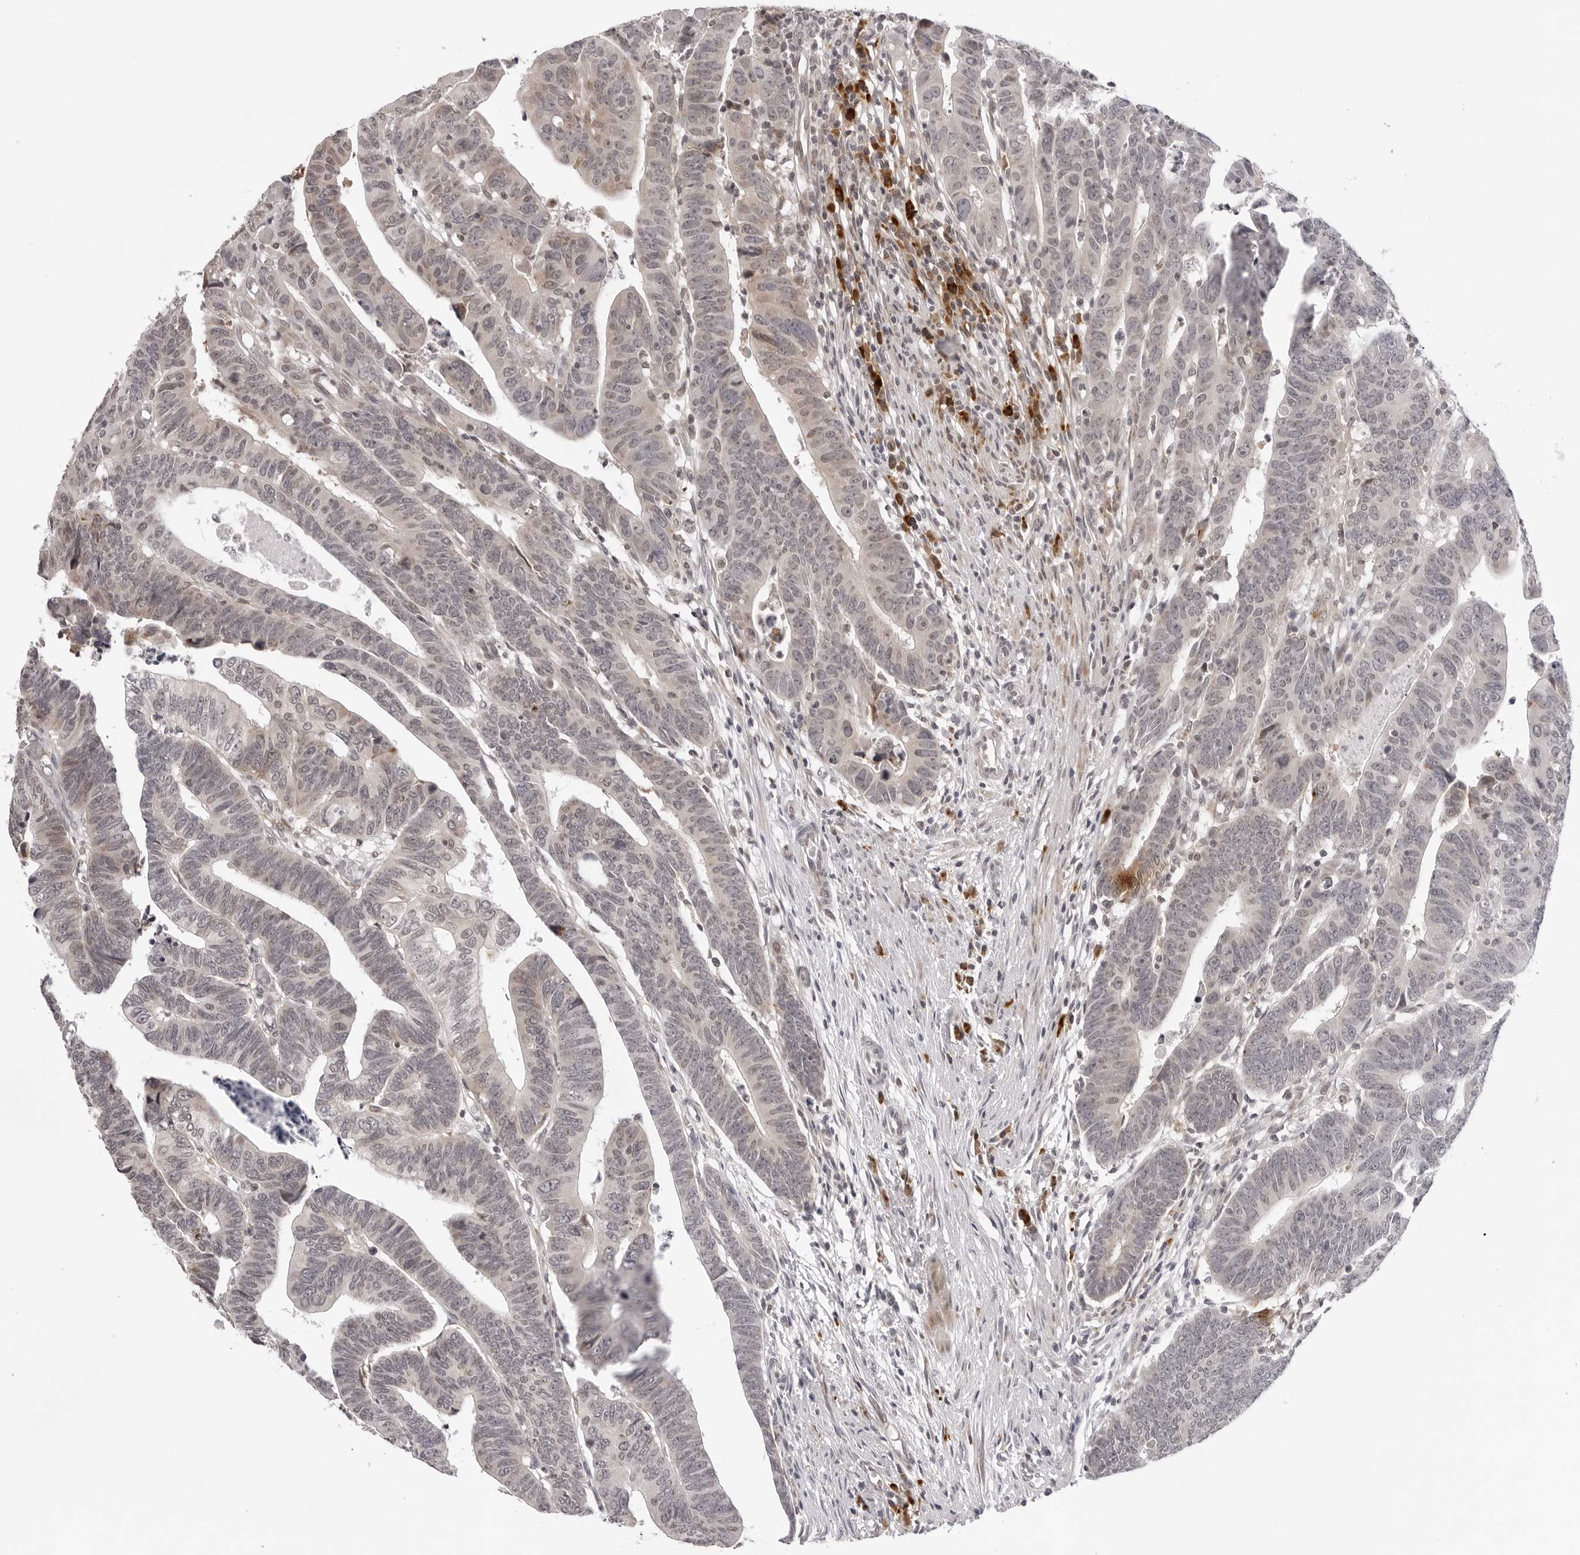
{"staining": {"intensity": "weak", "quantity": "<25%", "location": "cytoplasmic/membranous"}, "tissue": "colorectal cancer", "cell_type": "Tumor cells", "image_type": "cancer", "snomed": [{"axis": "morphology", "description": "Adenocarcinoma, NOS"}, {"axis": "topography", "description": "Rectum"}], "caption": "High power microscopy micrograph of an immunohistochemistry (IHC) image of colorectal adenocarcinoma, revealing no significant staining in tumor cells. (DAB IHC visualized using brightfield microscopy, high magnification).", "gene": "IL17RA", "patient": {"sex": "female", "age": 65}}